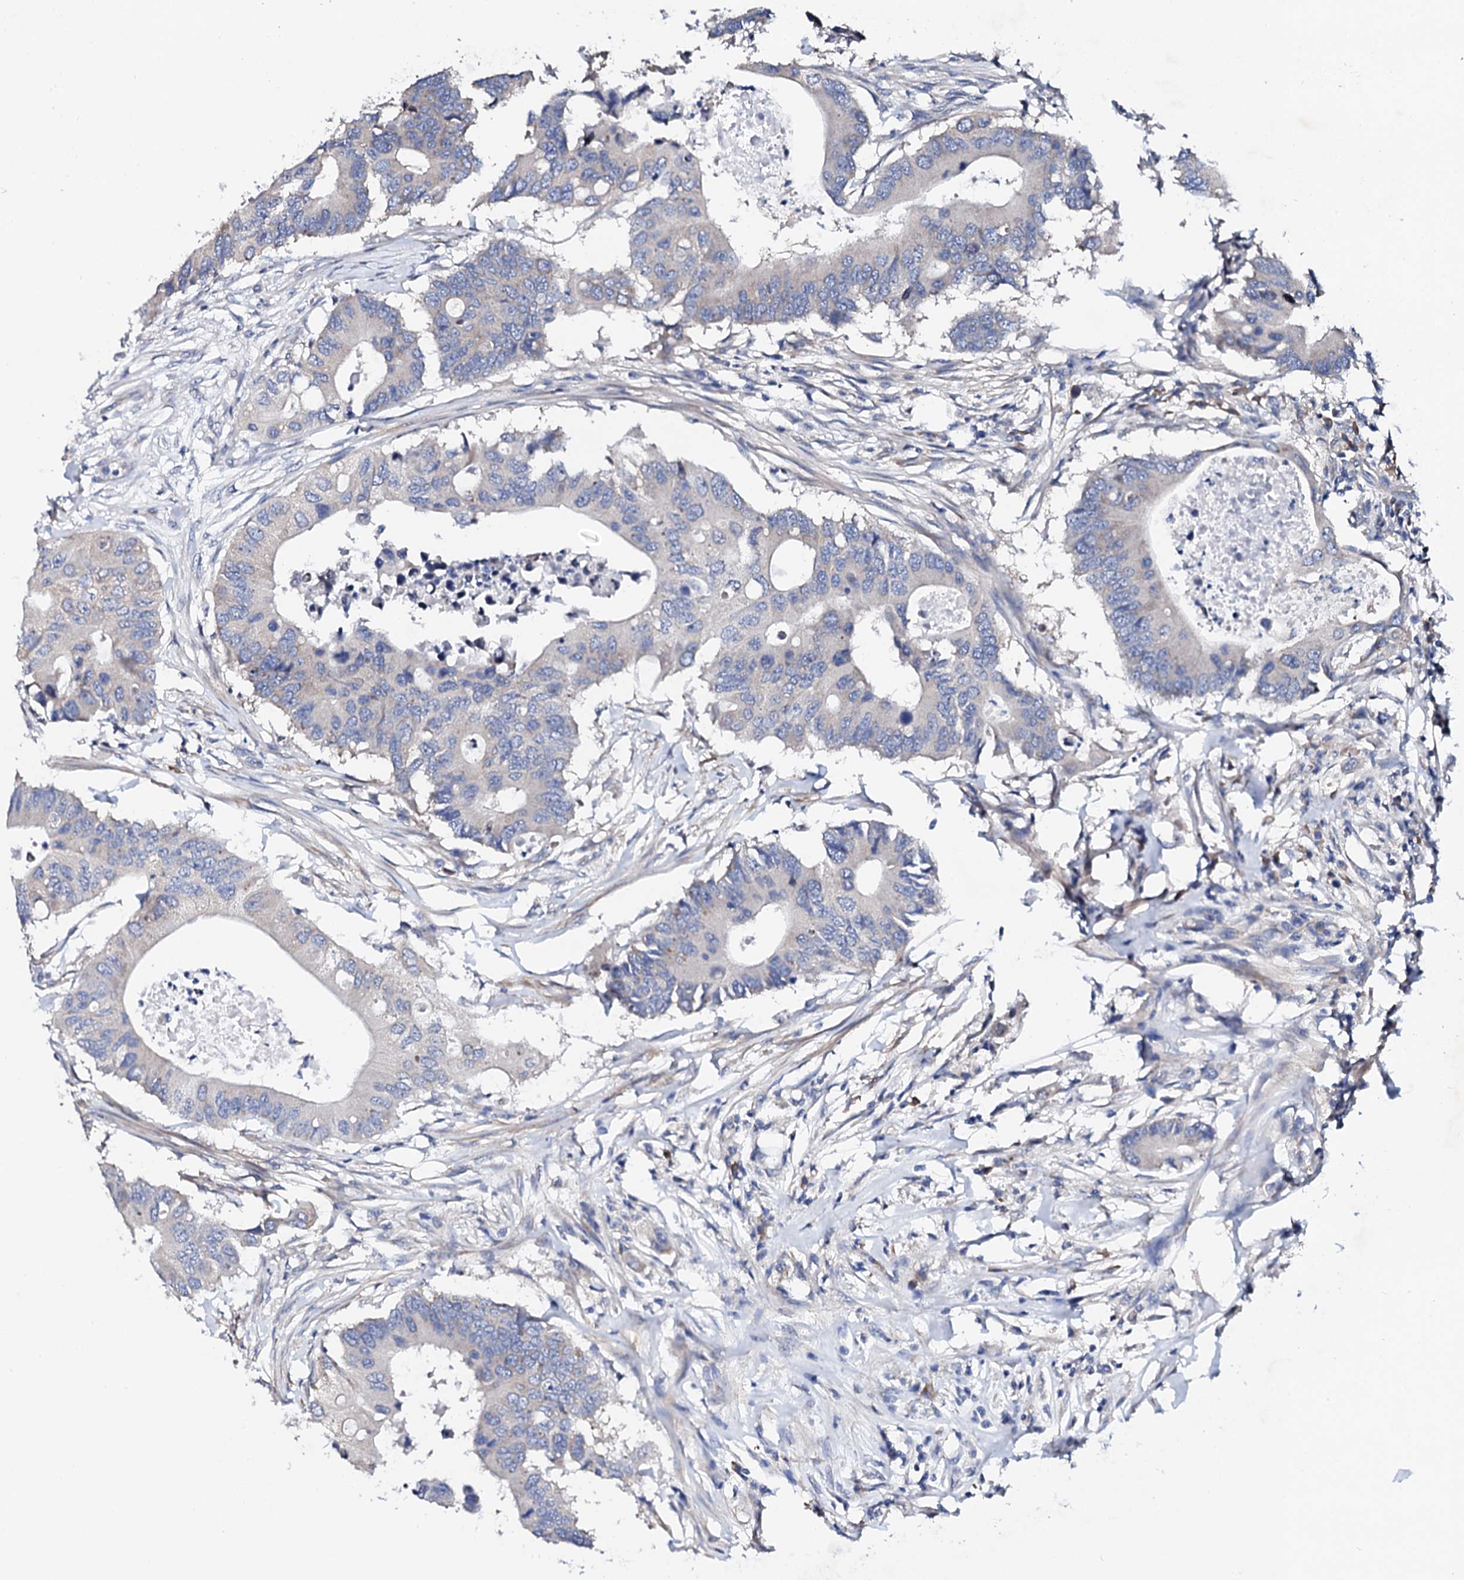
{"staining": {"intensity": "negative", "quantity": "none", "location": "none"}, "tissue": "colorectal cancer", "cell_type": "Tumor cells", "image_type": "cancer", "snomed": [{"axis": "morphology", "description": "Adenocarcinoma, NOS"}, {"axis": "topography", "description": "Colon"}], "caption": "Micrograph shows no protein staining in tumor cells of colorectal cancer (adenocarcinoma) tissue.", "gene": "NUP58", "patient": {"sex": "male", "age": 71}}